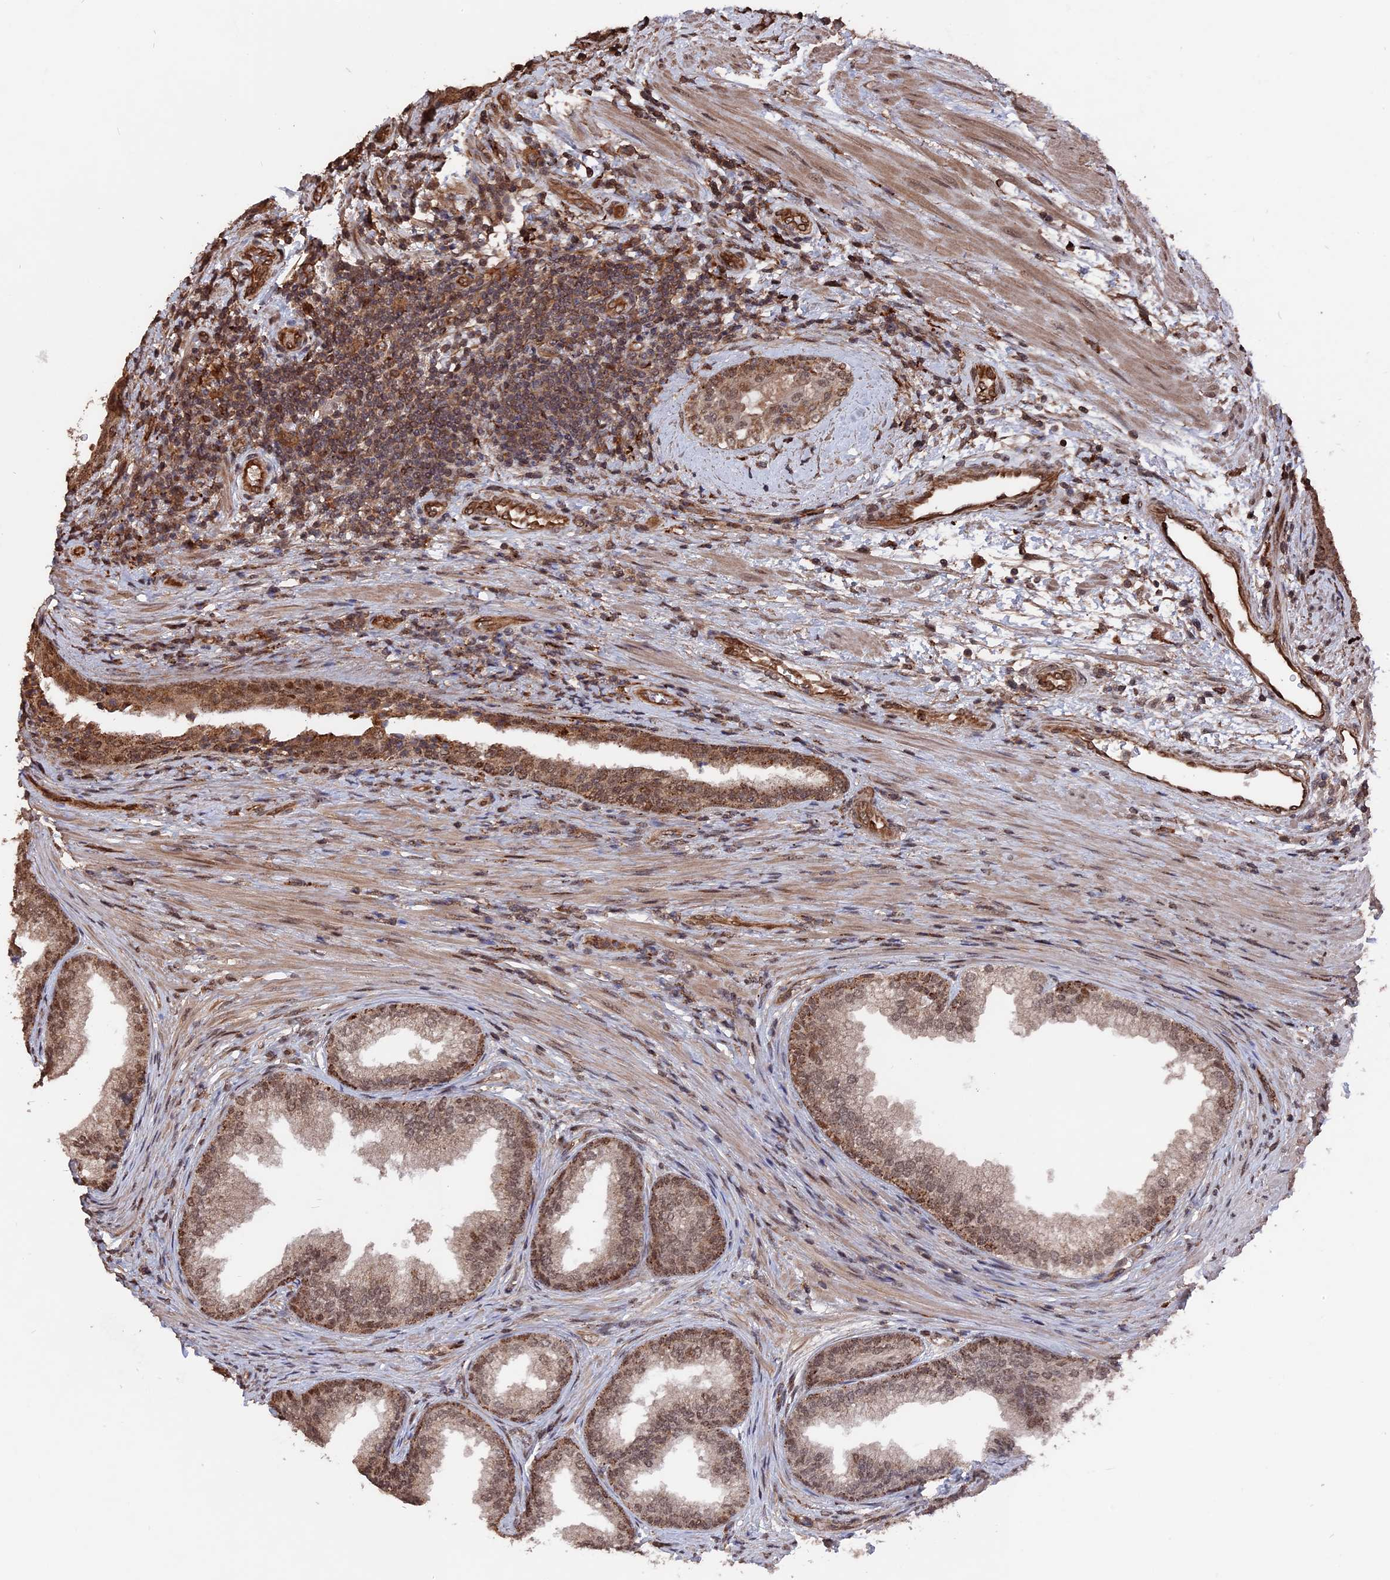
{"staining": {"intensity": "moderate", "quantity": ">75%", "location": "cytoplasmic/membranous,nuclear"}, "tissue": "prostate", "cell_type": "Glandular cells", "image_type": "normal", "snomed": [{"axis": "morphology", "description": "Normal tissue, NOS"}, {"axis": "topography", "description": "Prostate"}], "caption": "Moderate cytoplasmic/membranous,nuclear positivity for a protein is appreciated in about >75% of glandular cells of unremarkable prostate using immunohistochemistry.", "gene": "TELO2", "patient": {"sex": "male", "age": 76}}